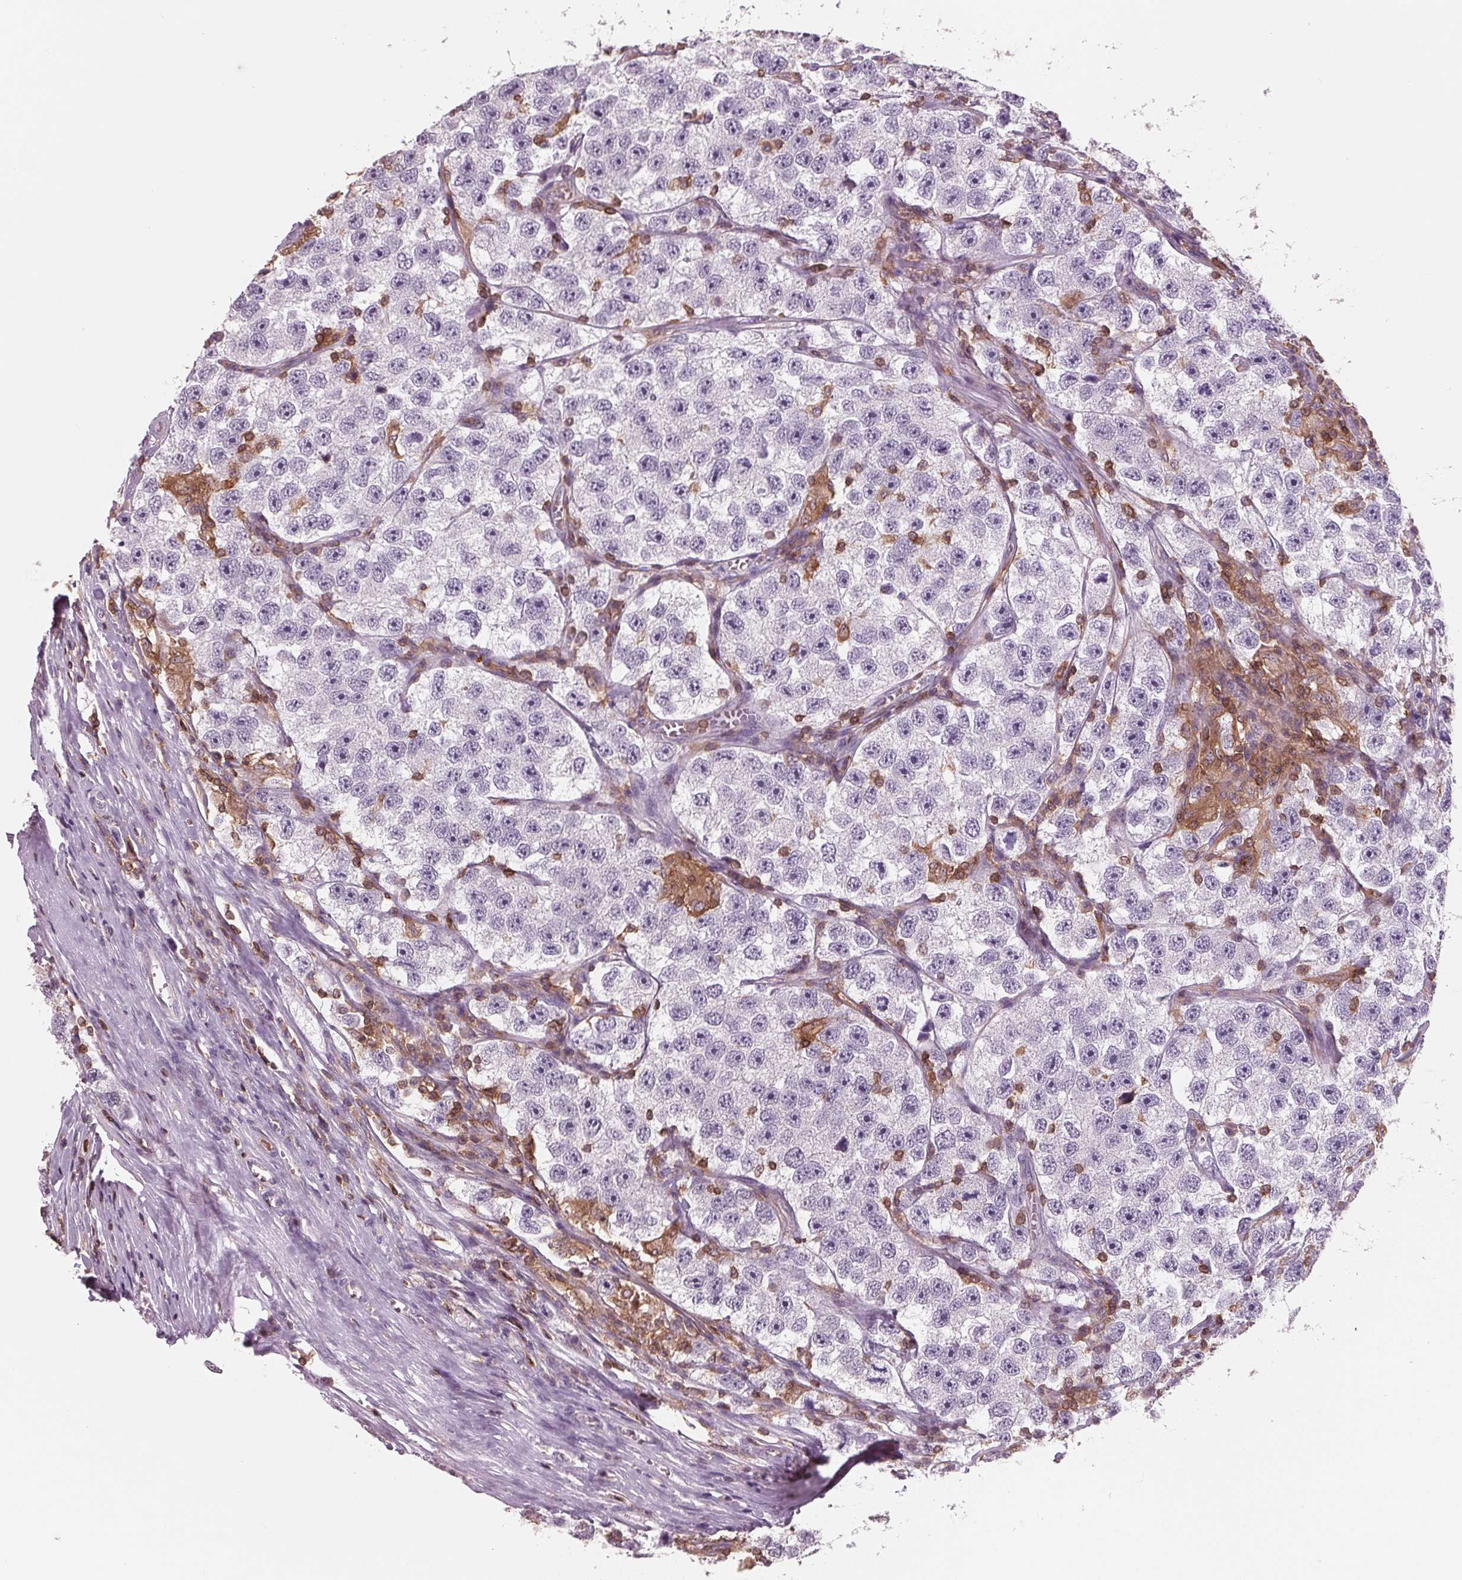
{"staining": {"intensity": "negative", "quantity": "none", "location": "none"}, "tissue": "testis cancer", "cell_type": "Tumor cells", "image_type": "cancer", "snomed": [{"axis": "morphology", "description": "Seminoma, NOS"}, {"axis": "topography", "description": "Testis"}], "caption": "The histopathology image exhibits no significant staining in tumor cells of seminoma (testis).", "gene": "ARHGAP25", "patient": {"sex": "male", "age": 26}}